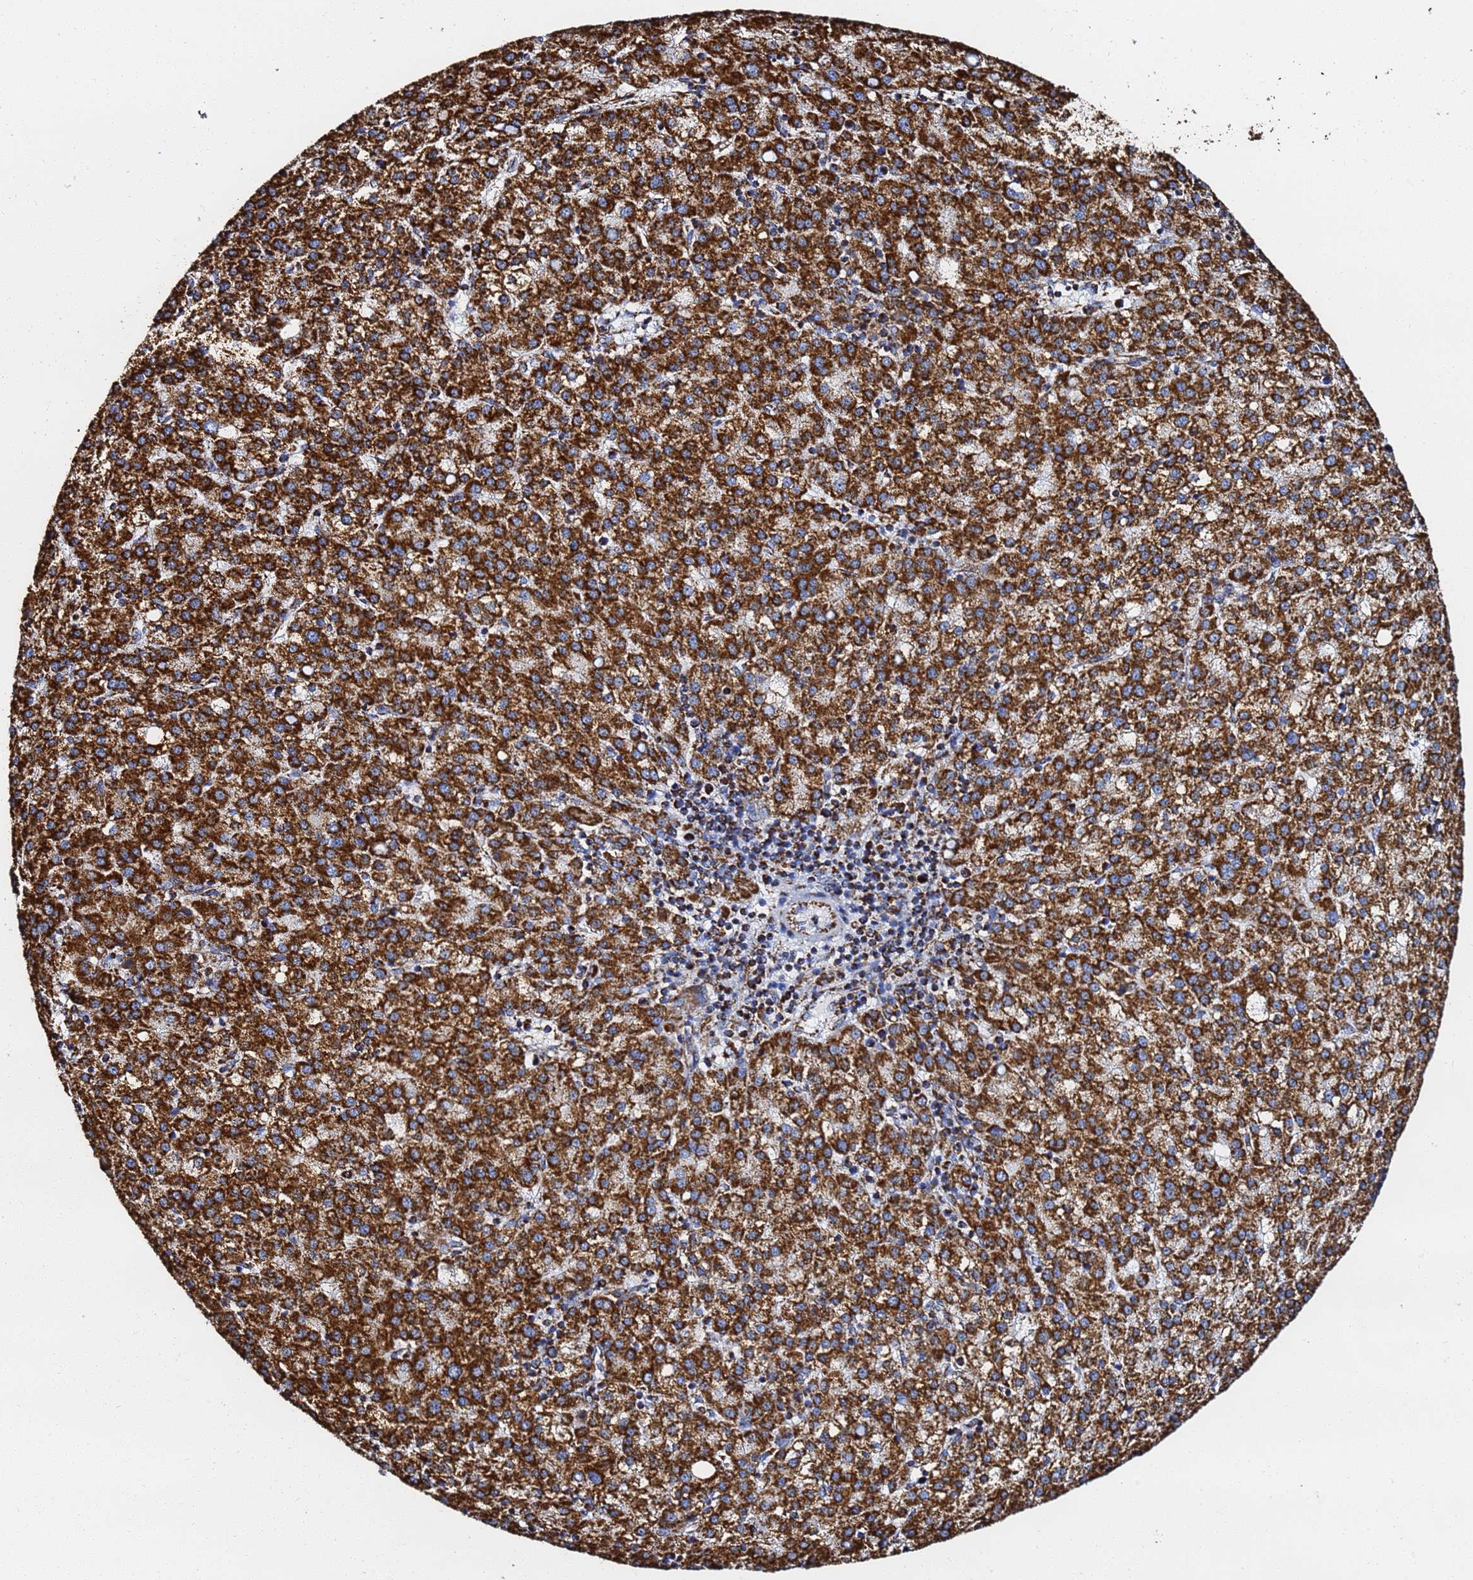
{"staining": {"intensity": "strong", "quantity": ">75%", "location": "cytoplasmic/membranous"}, "tissue": "liver cancer", "cell_type": "Tumor cells", "image_type": "cancer", "snomed": [{"axis": "morphology", "description": "Carcinoma, Hepatocellular, NOS"}, {"axis": "topography", "description": "Liver"}], "caption": "Hepatocellular carcinoma (liver) stained for a protein (brown) displays strong cytoplasmic/membranous positive positivity in approximately >75% of tumor cells.", "gene": "PHB2", "patient": {"sex": "female", "age": 58}}